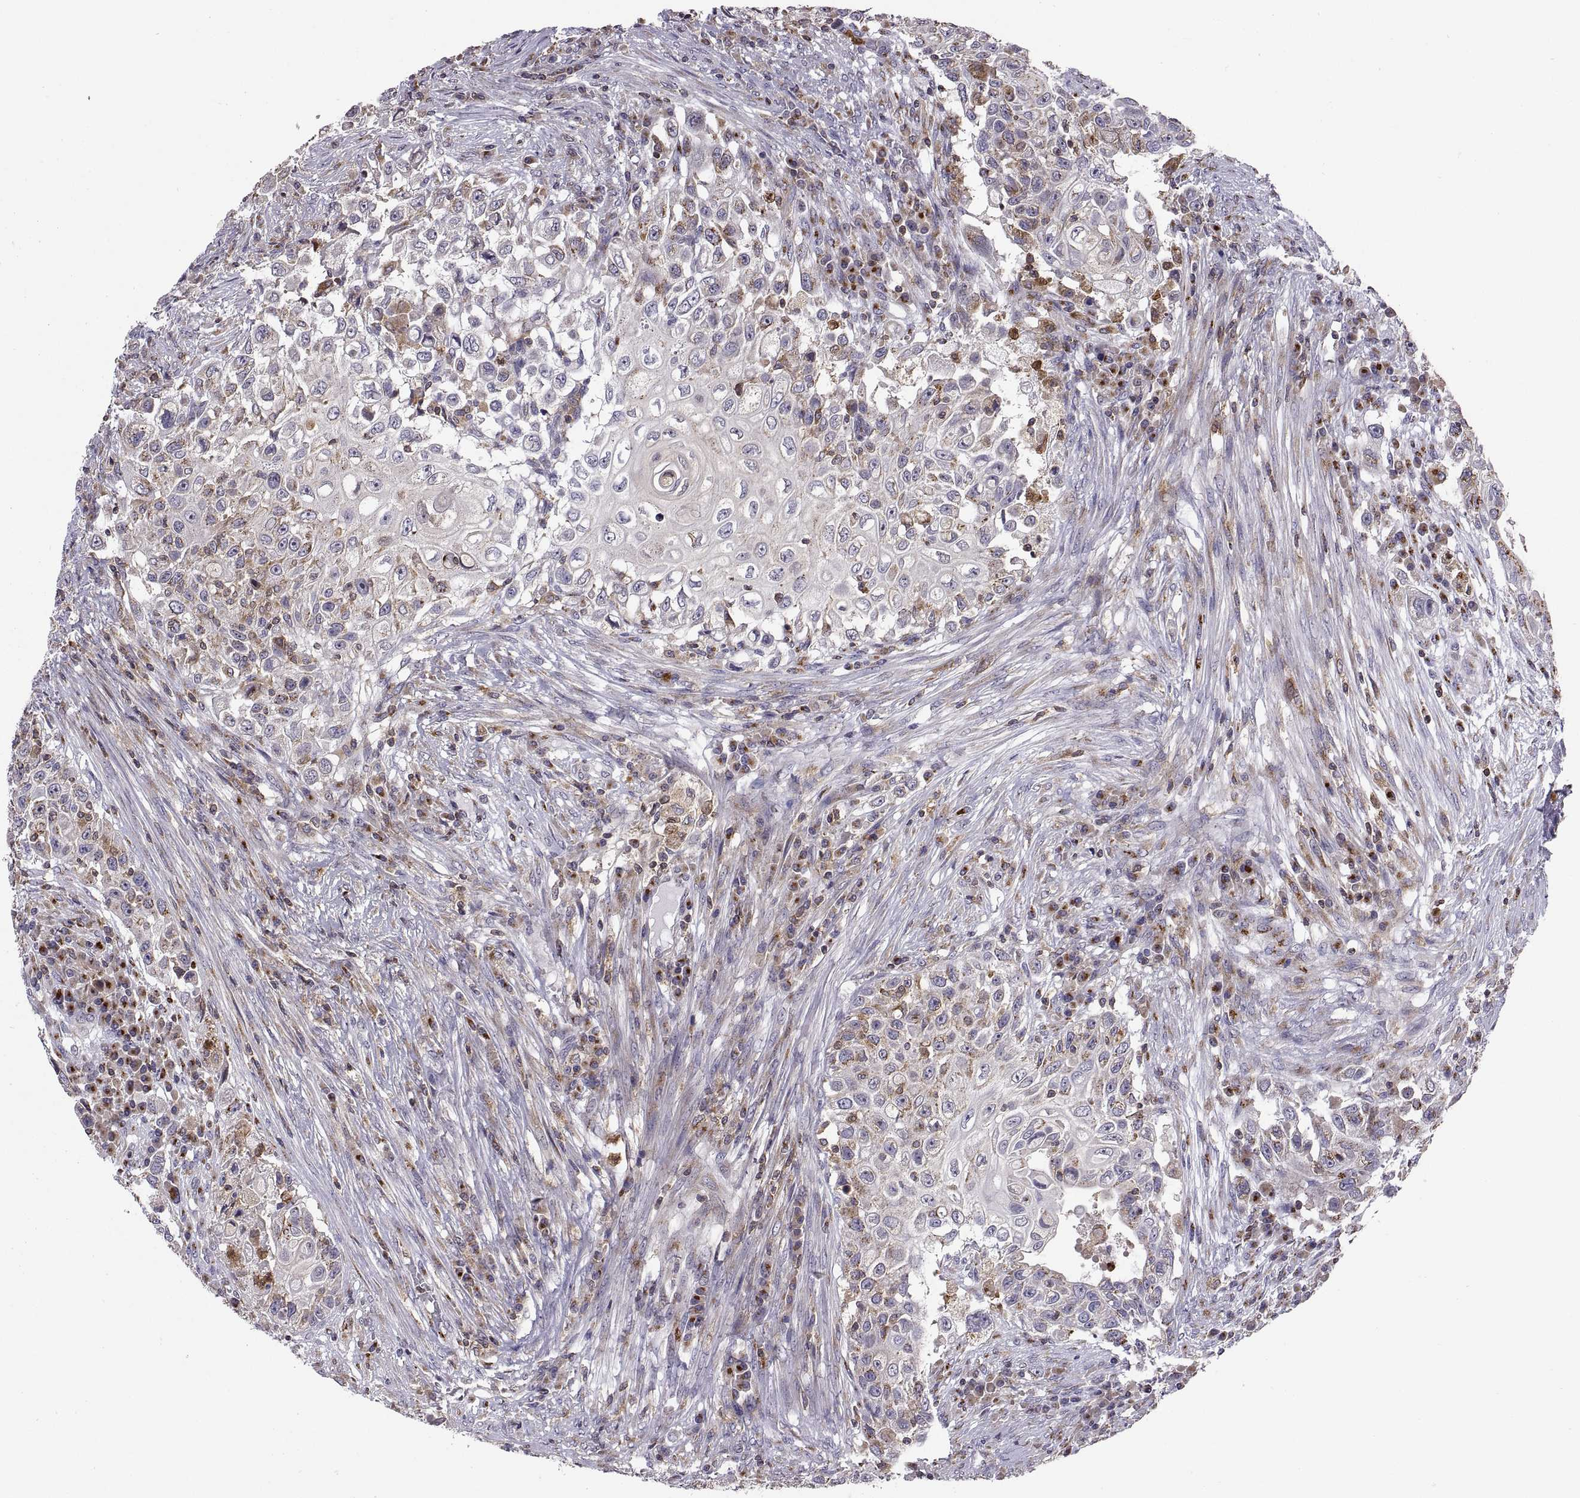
{"staining": {"intensity": "moderate", "quantity": "25%-75%", "location": "cytoplasmic/membranous"}, "tissue": "urothelial cancer", "cell_type": "Tumor cells", "image_type": "cancer", "snomed": [{"axis": "morphology", "description": "Urothelial carcinoma, High grade"}, {"axis": "topography", "description": "Urinary bladder"}], "caption": "Immunohistochemistry (DAB (3,3'-diaminobenzidine)) staining of urothelial carcinoma (high-grade) displays moderate cytoplasmic/membranous protein positivity in approximately 25%-75% of tumor cells. Immunohistochemistry (ihc) stains the protein of interest in brown and the nuclei are stained blue.", "gene": "ACAP1", "patient": {"sex": "female", "age": 56}}